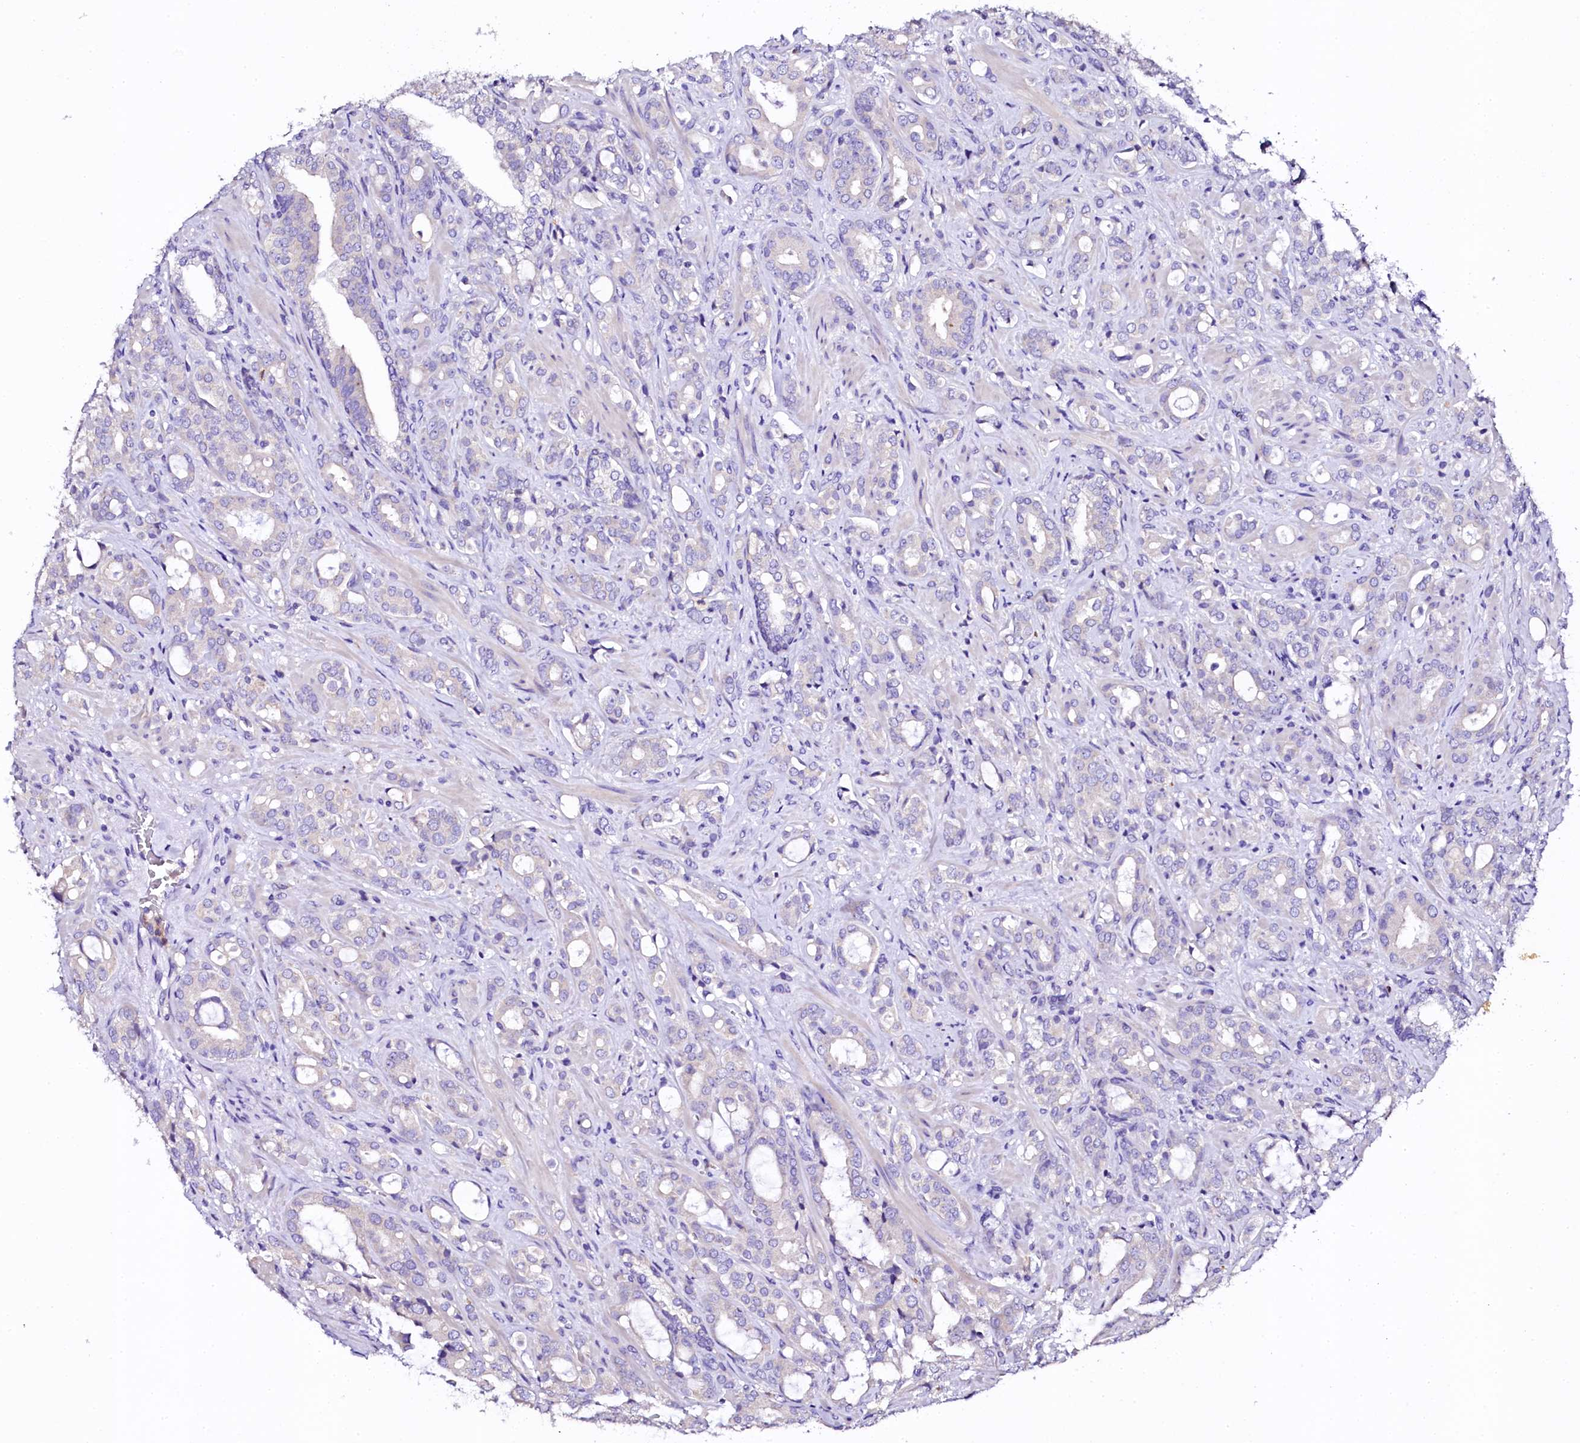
{"staining": {"intensity": "negative", "quantity": "none", "location": "none"}, "tissue": "prostate cancer", "cell_type": "Tumor cells", "image_type": "cancer", "snomed": [{"axis": "morphology", "description": "Adenocarcinoma, High grade"}, {"axis": "topography", "description": "Prostate"}], "caption": "DAB immunohistochemical staining of prostate adenocarcinoma (high-grade) exhibits no significant staining in tumor cells.", "gene": "NAA16", "patient": {"sex": "male", "age": 72}}